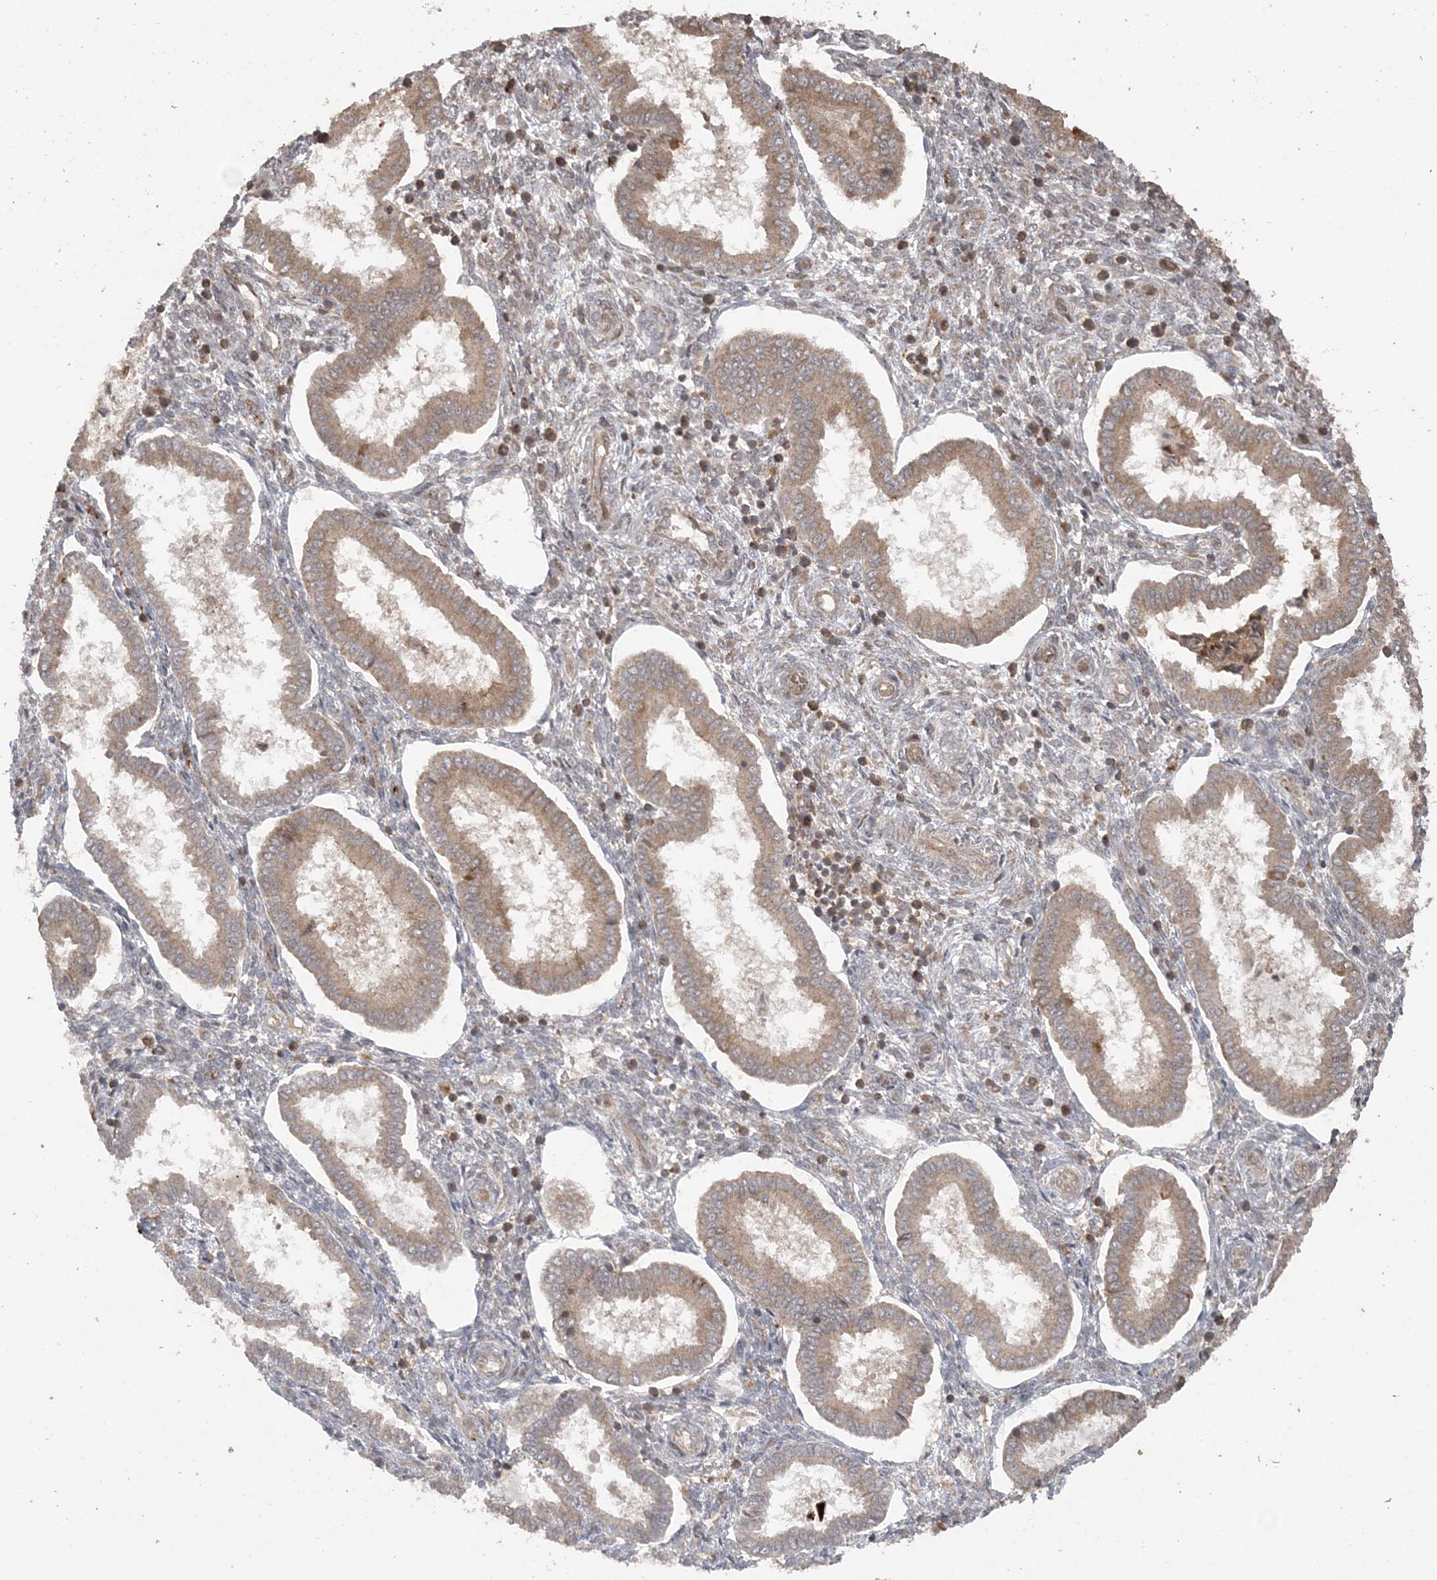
{"staining": {"intensity": "weak", "quantity": "<25%", "location": "cytoplasmic/membranous"}, "tissue": "endometrium", "cell_type": "Cells in endometrial stroma", "image_type": "normal", "snomed": [{"axis": "morphology", "description": "Normal tissue, NOS"}, {"axis": "topography", "description": "Endometrium"}], "caption": "DAB (3,3'-diaminobenzidine) immunohistochemical staining of normal endometrium shows no significant expression in cells in endometrial stroma.", "gene": "HERPUD1", "patient": {"sex": "female", "age": 24}}